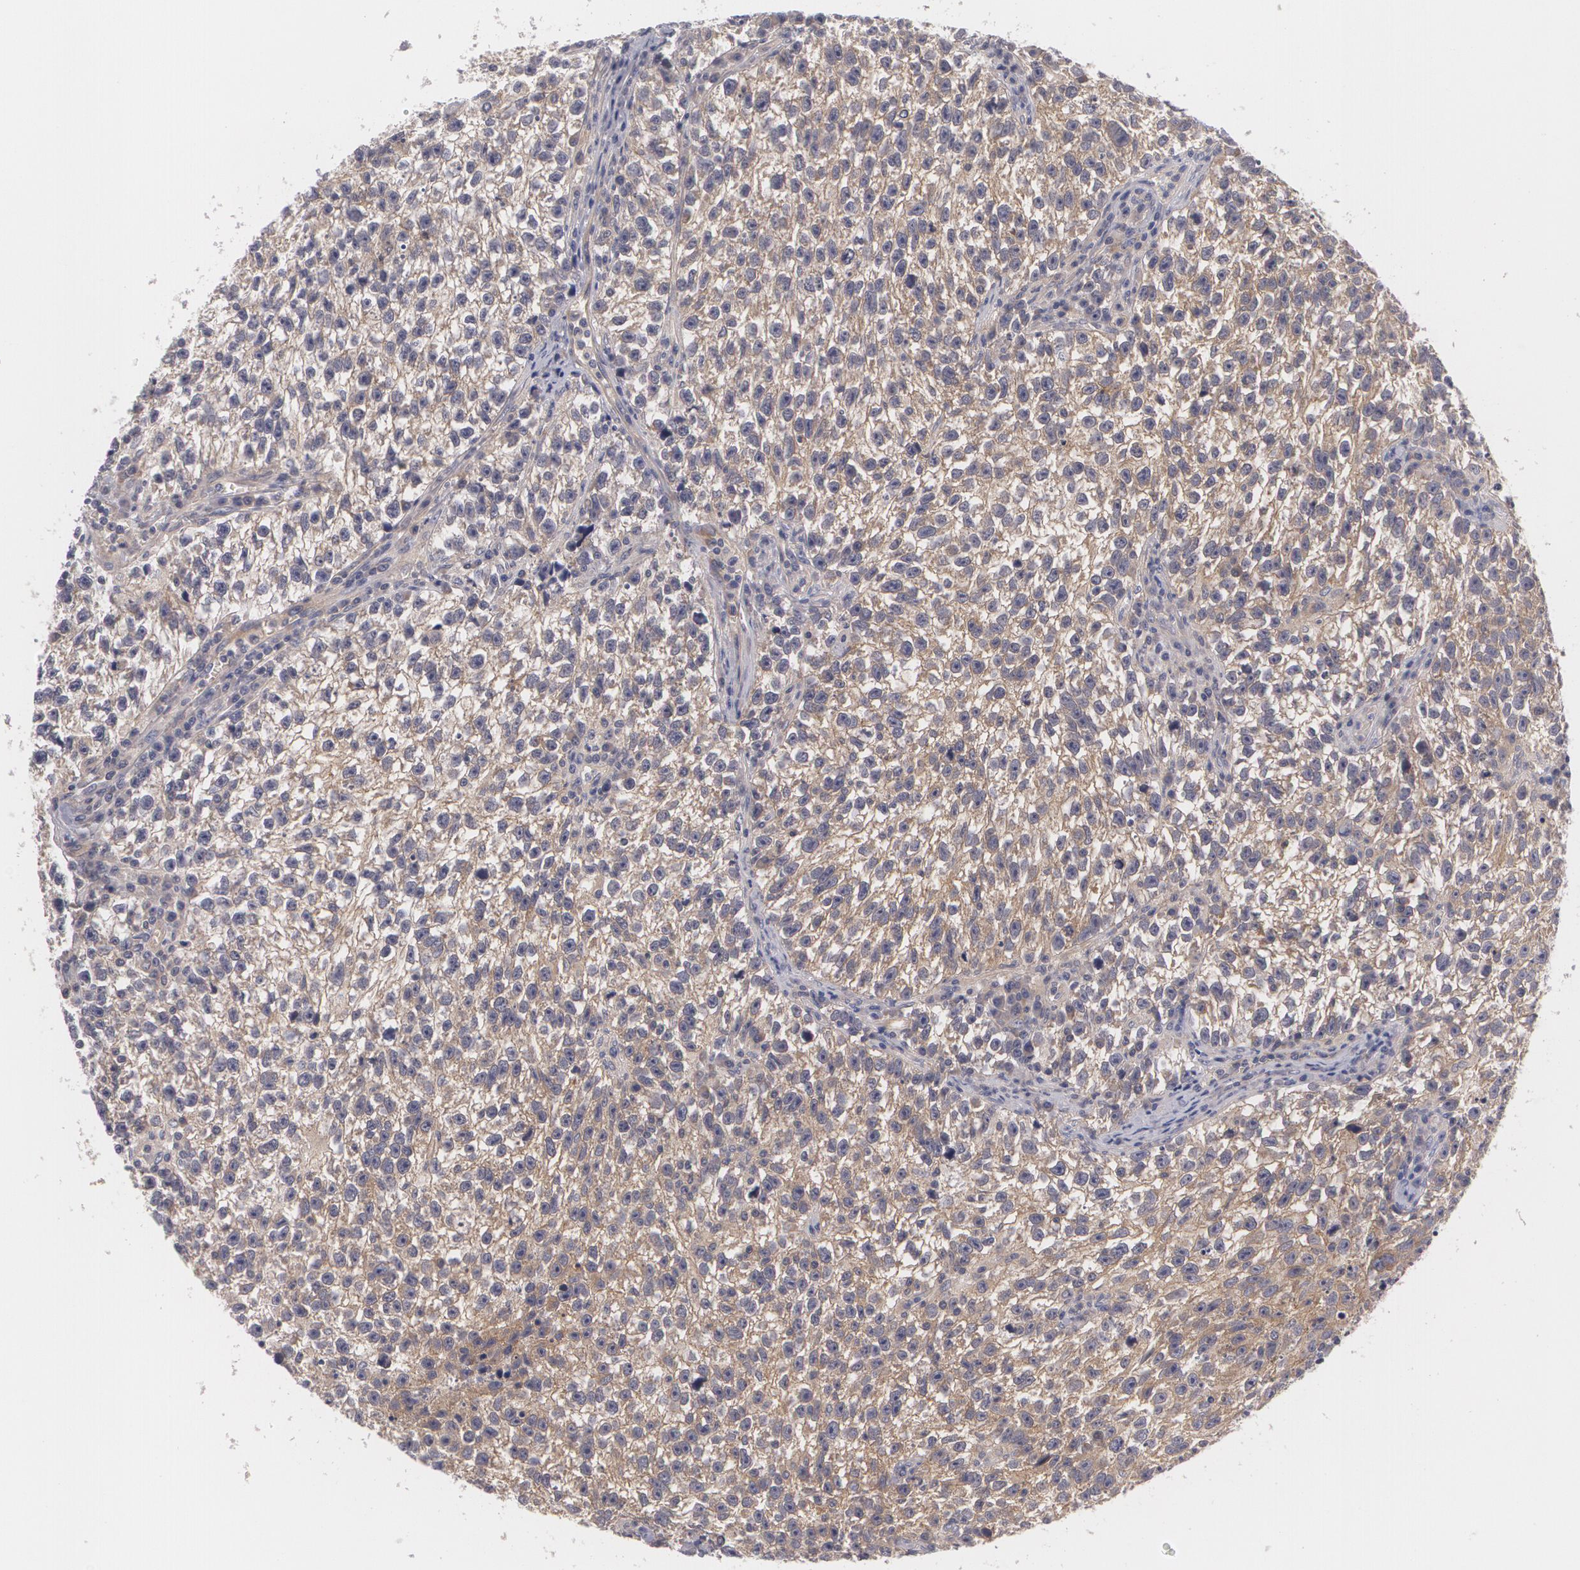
{"staining": {"intensity": "moderate", "quantity": ">75%", "location": "cytoplasmic/membranous"}, "tissue": "testis cancer", "cell_type": "Tumor cells", "image_type": "cancer", "snomed": [{"axis": "morphology", "description": "Seminoma, NOS"}, {"axis": "topography", "description": "Testis"}], "caption": "A photomicrograph of human testis seminoma stained for a protein displays moderate cytoplasmic/membranous brown staining in tumor cells. Nuclei are stained in blue.", "gene": "CASK", "patient": {"sex": "male", "age": 38}}